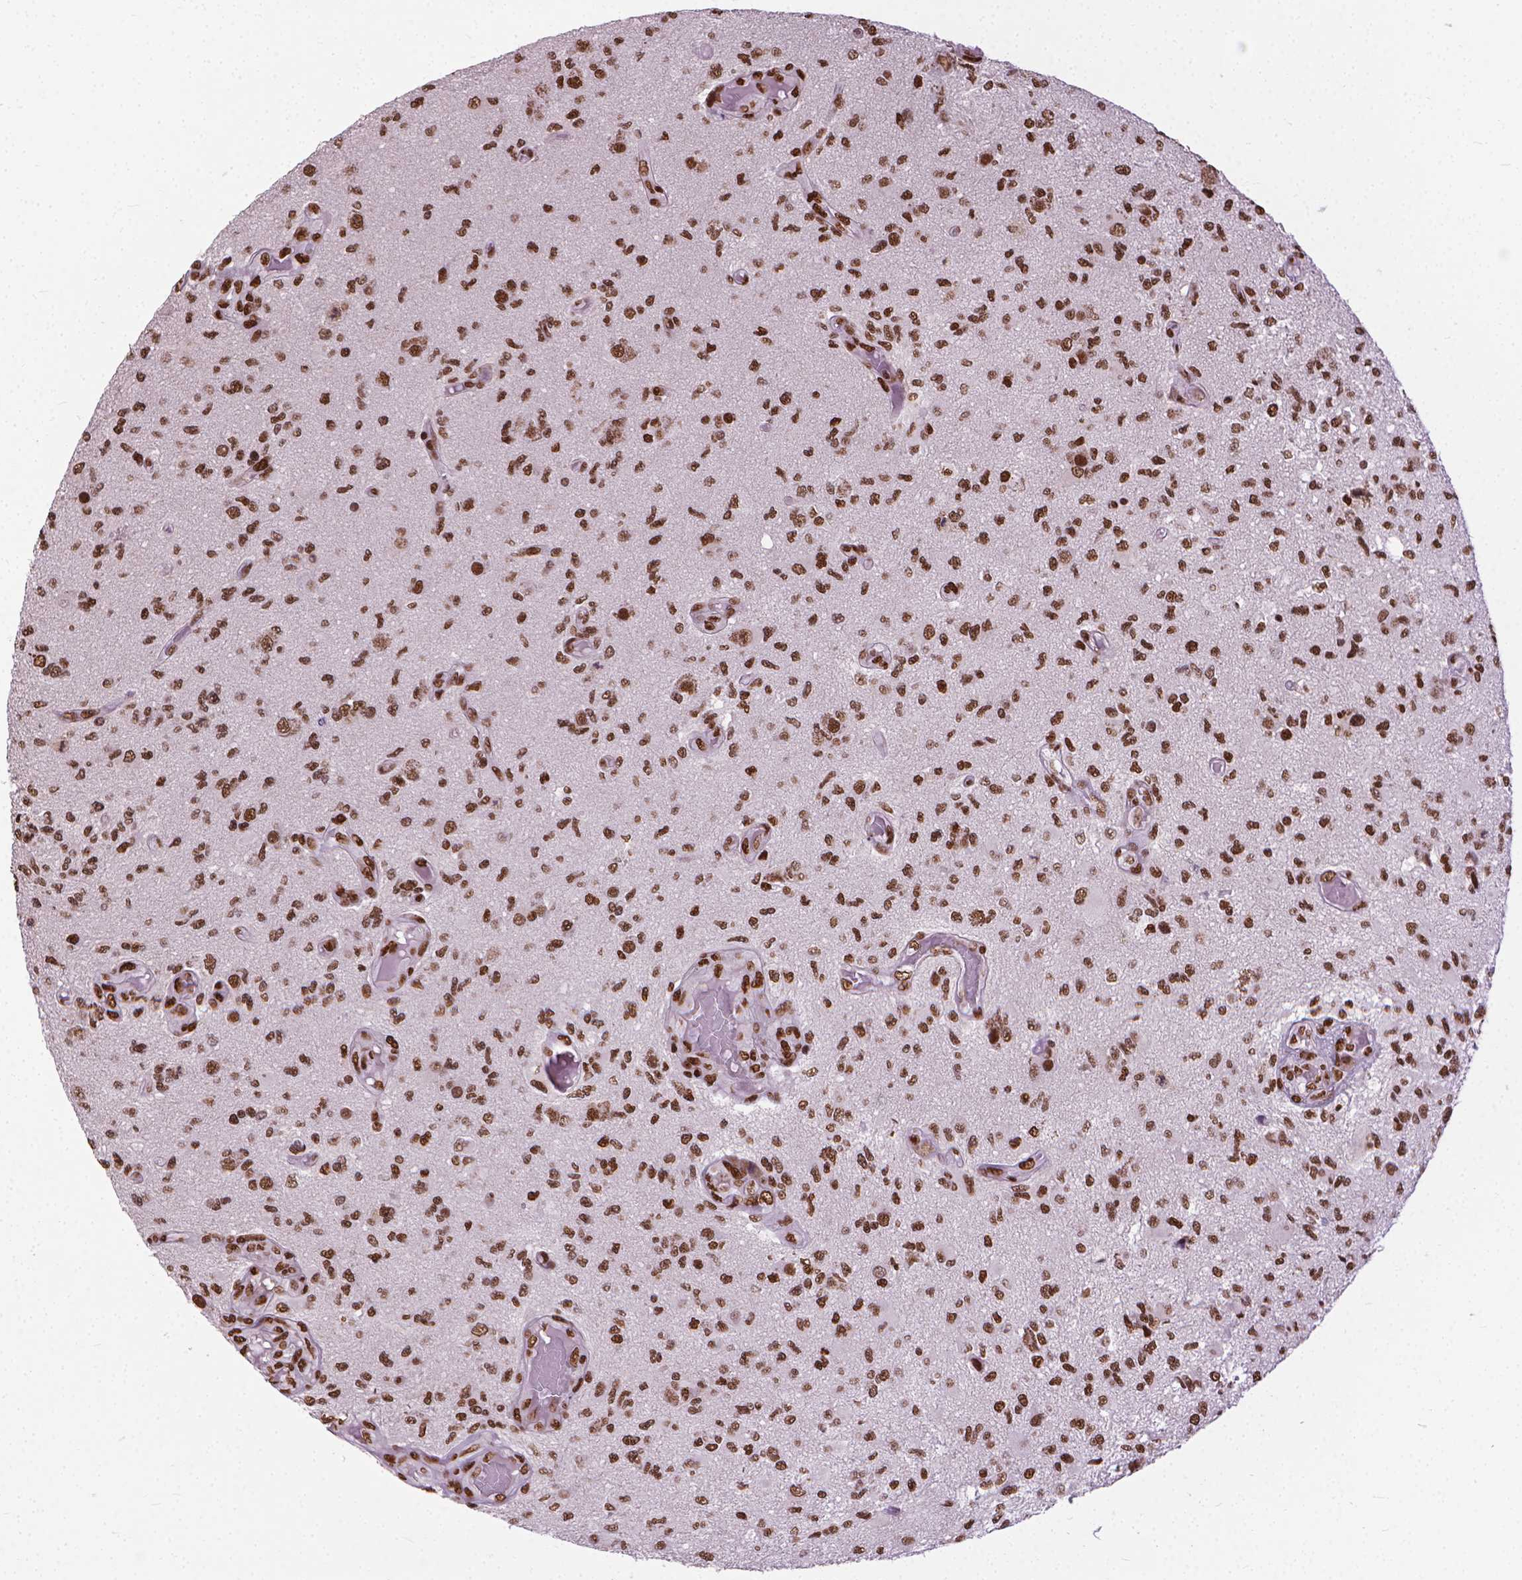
{"staining": {"intensity": "moderate", "quantity": ">75%", "location": "nuclear"}, "tissue": "glioma", "cell_type": "Tumor cells", "image_type": "cancer", "snomed": [{"axis": "morphology", "description": "Glioma, malignant, High grade"}, {"axis": "topography", "description": "Brain"}], "caption": "Glioma tissue exhibits moderate nuclear staining in about >75% of tumor cells, visualized by immunohistochemistry.", "gene": "AKAP8", "patient": {"sex": "female", "age": 63}}